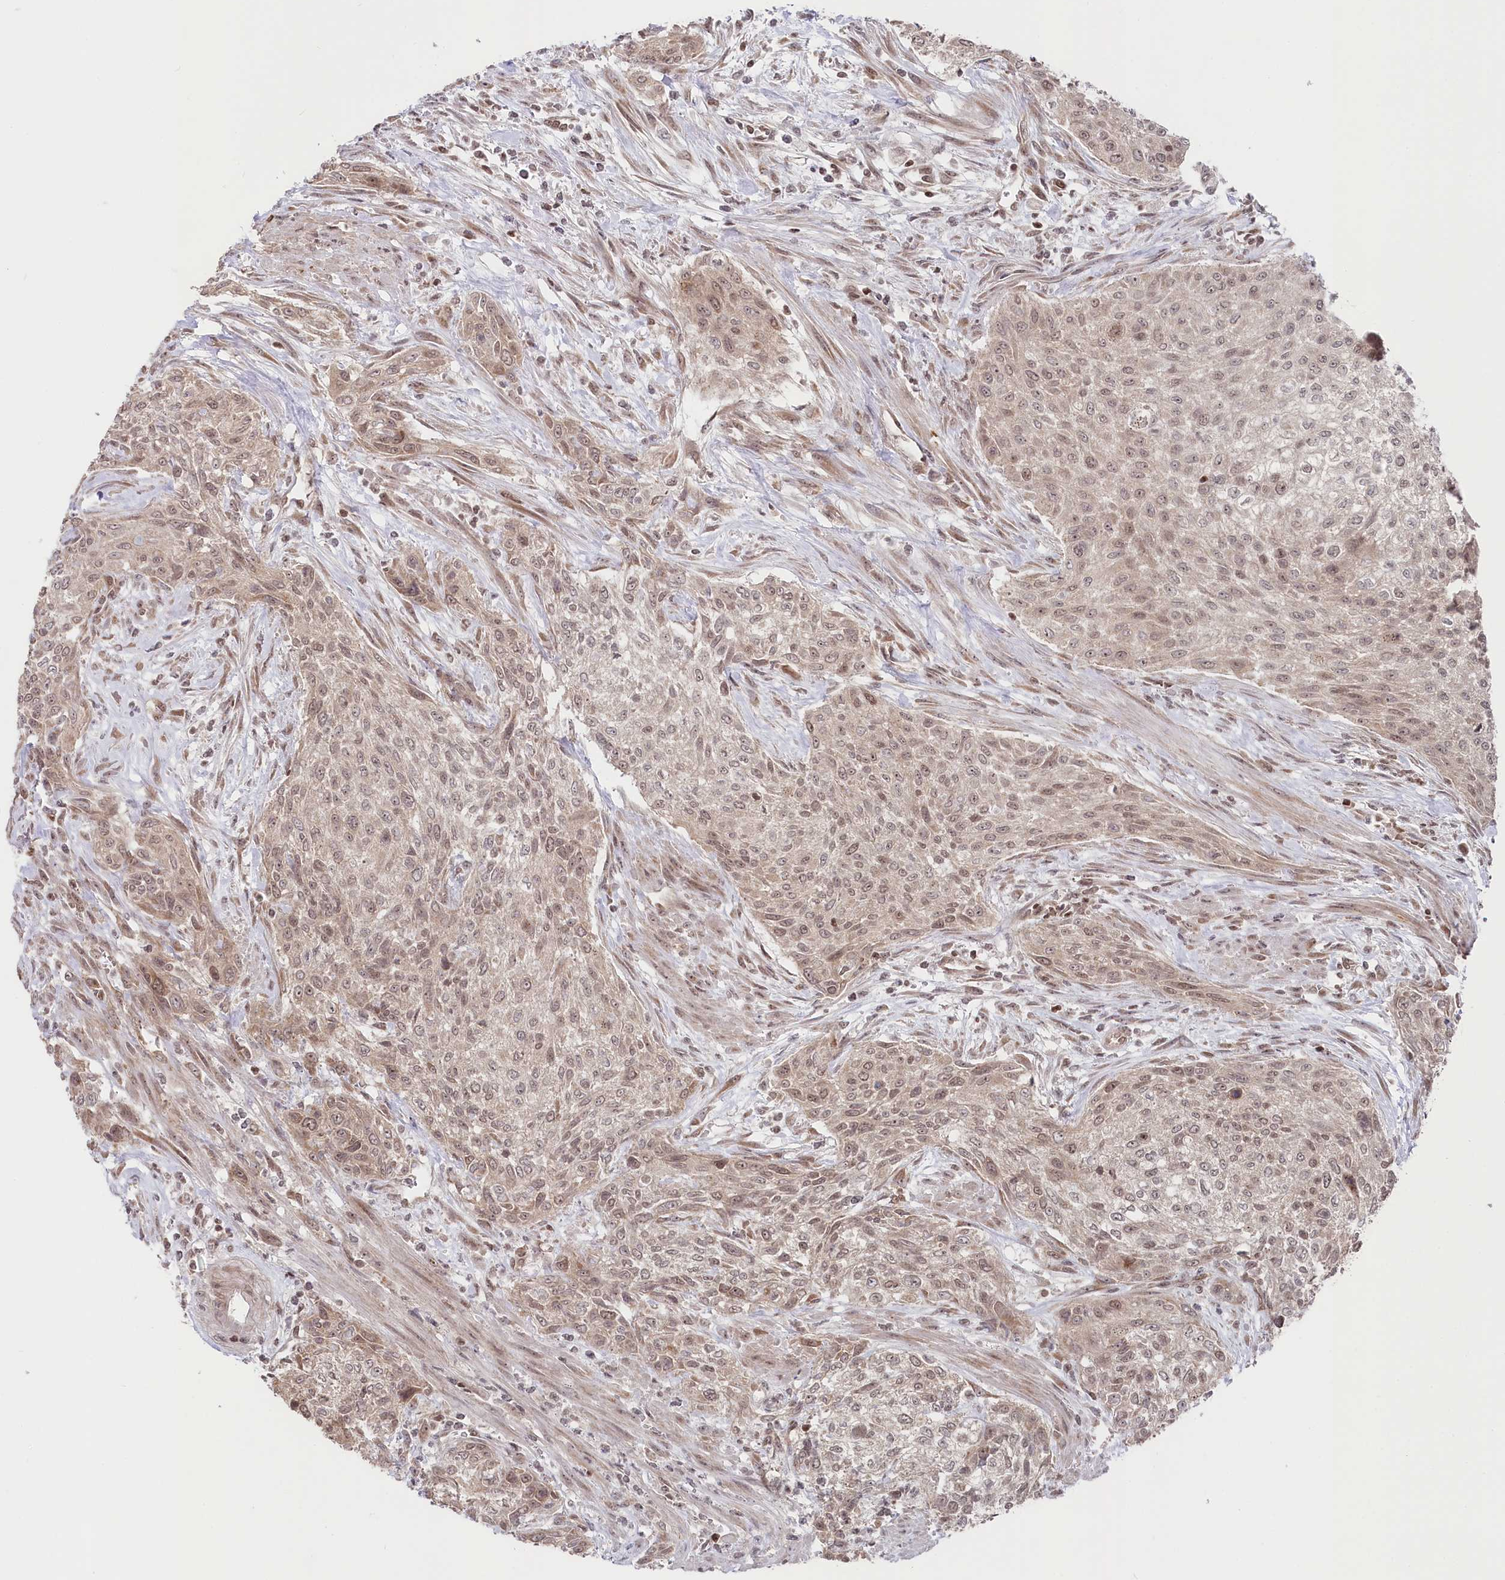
{"staining": {"intensity": "weak", "quantity": ">75%", "location": "nuclear"}, "tissue": "urothelial cancer", "cell_type": "Tumor cells", "image_type": "cancer", "snomed": [{"axis": "morphology", "description": "Normal tissue, NOS"}, {"axis": "morphology", "description": "Urothelial carcinoma, NOS"}, {"axis": "topography", "description": "Urinary bladder"}, {"axis": "topography", "description": "Peripheral nerve tissue"}], "caption": "An immunohistochemistry (IHC) micrograph of neoplastic tissue is shown. Protein staining in brown shows weak nuclear positivity in transitional cell carcinoma within tumor cells. The staining was performed using DAB, with brown indicating positive protein expression. Nuclei are stained blue with hematoxylin.", "gene": "CGGBP1", "patient": {"sex": "male", "age": 35}}